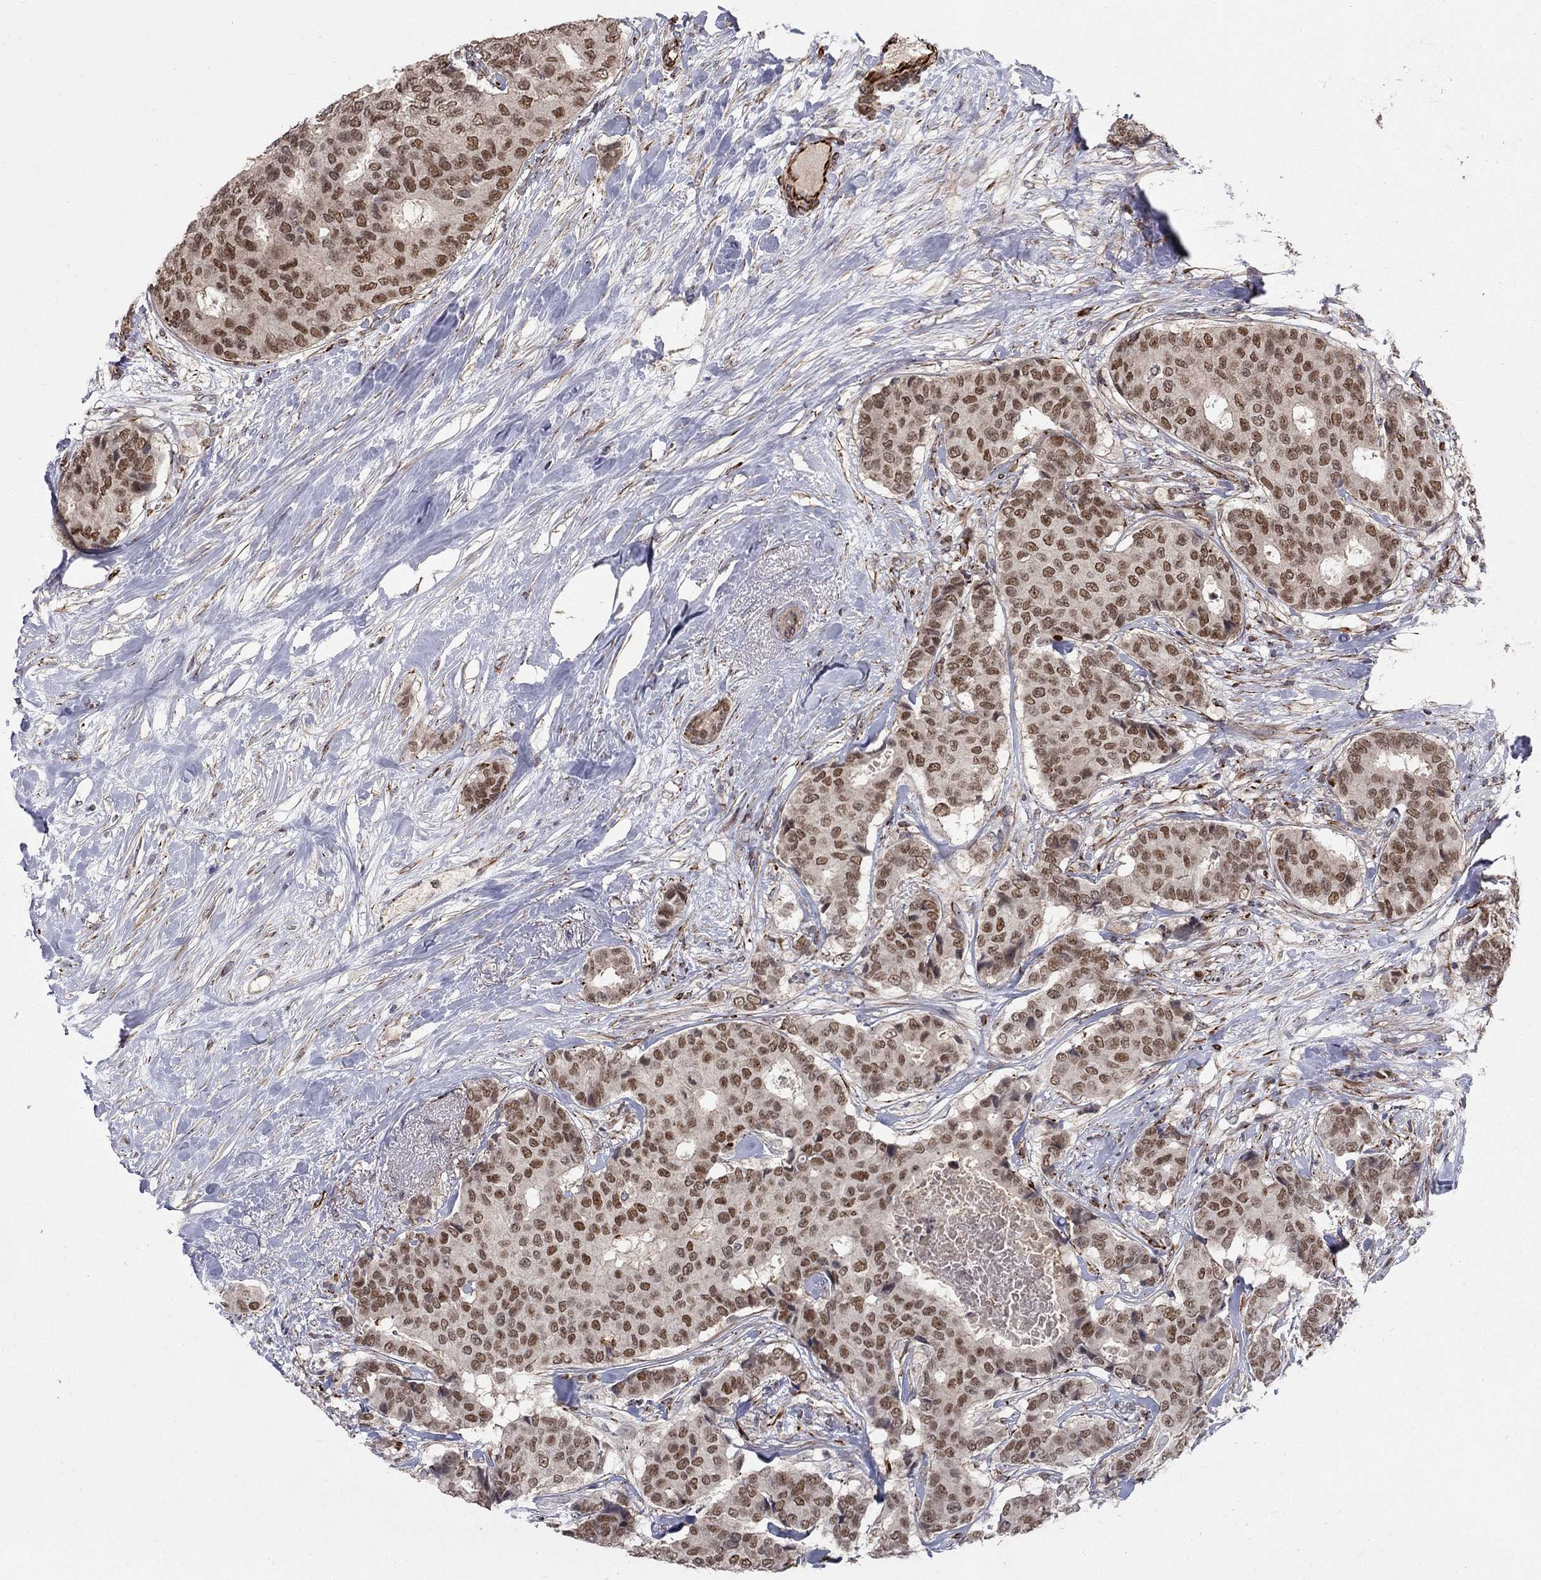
{"staining": {"intensity": "moderate", "quantity": ">75%", "location": "nuclear"}, "tissue": "breast cancer", "cell_type": "Tumor cells", "image_type": "cancer", "snomed": [{"axis": "morphology", "description": "Duct carcinoma"}, {"axis": "topography", "description": "Breast"}], "caption": "Immunohistochemistry photomicrograph of neoplastic tissue: human breast cancer (intraductal carcinoma) stained using IHC shows medium levels of moderate protein expression localized specifically in the nuclear of tumor cells, appearing as a nuclear brown color.", "gene": "MSRA", "patient": {"sex": "female", "age": 75}}